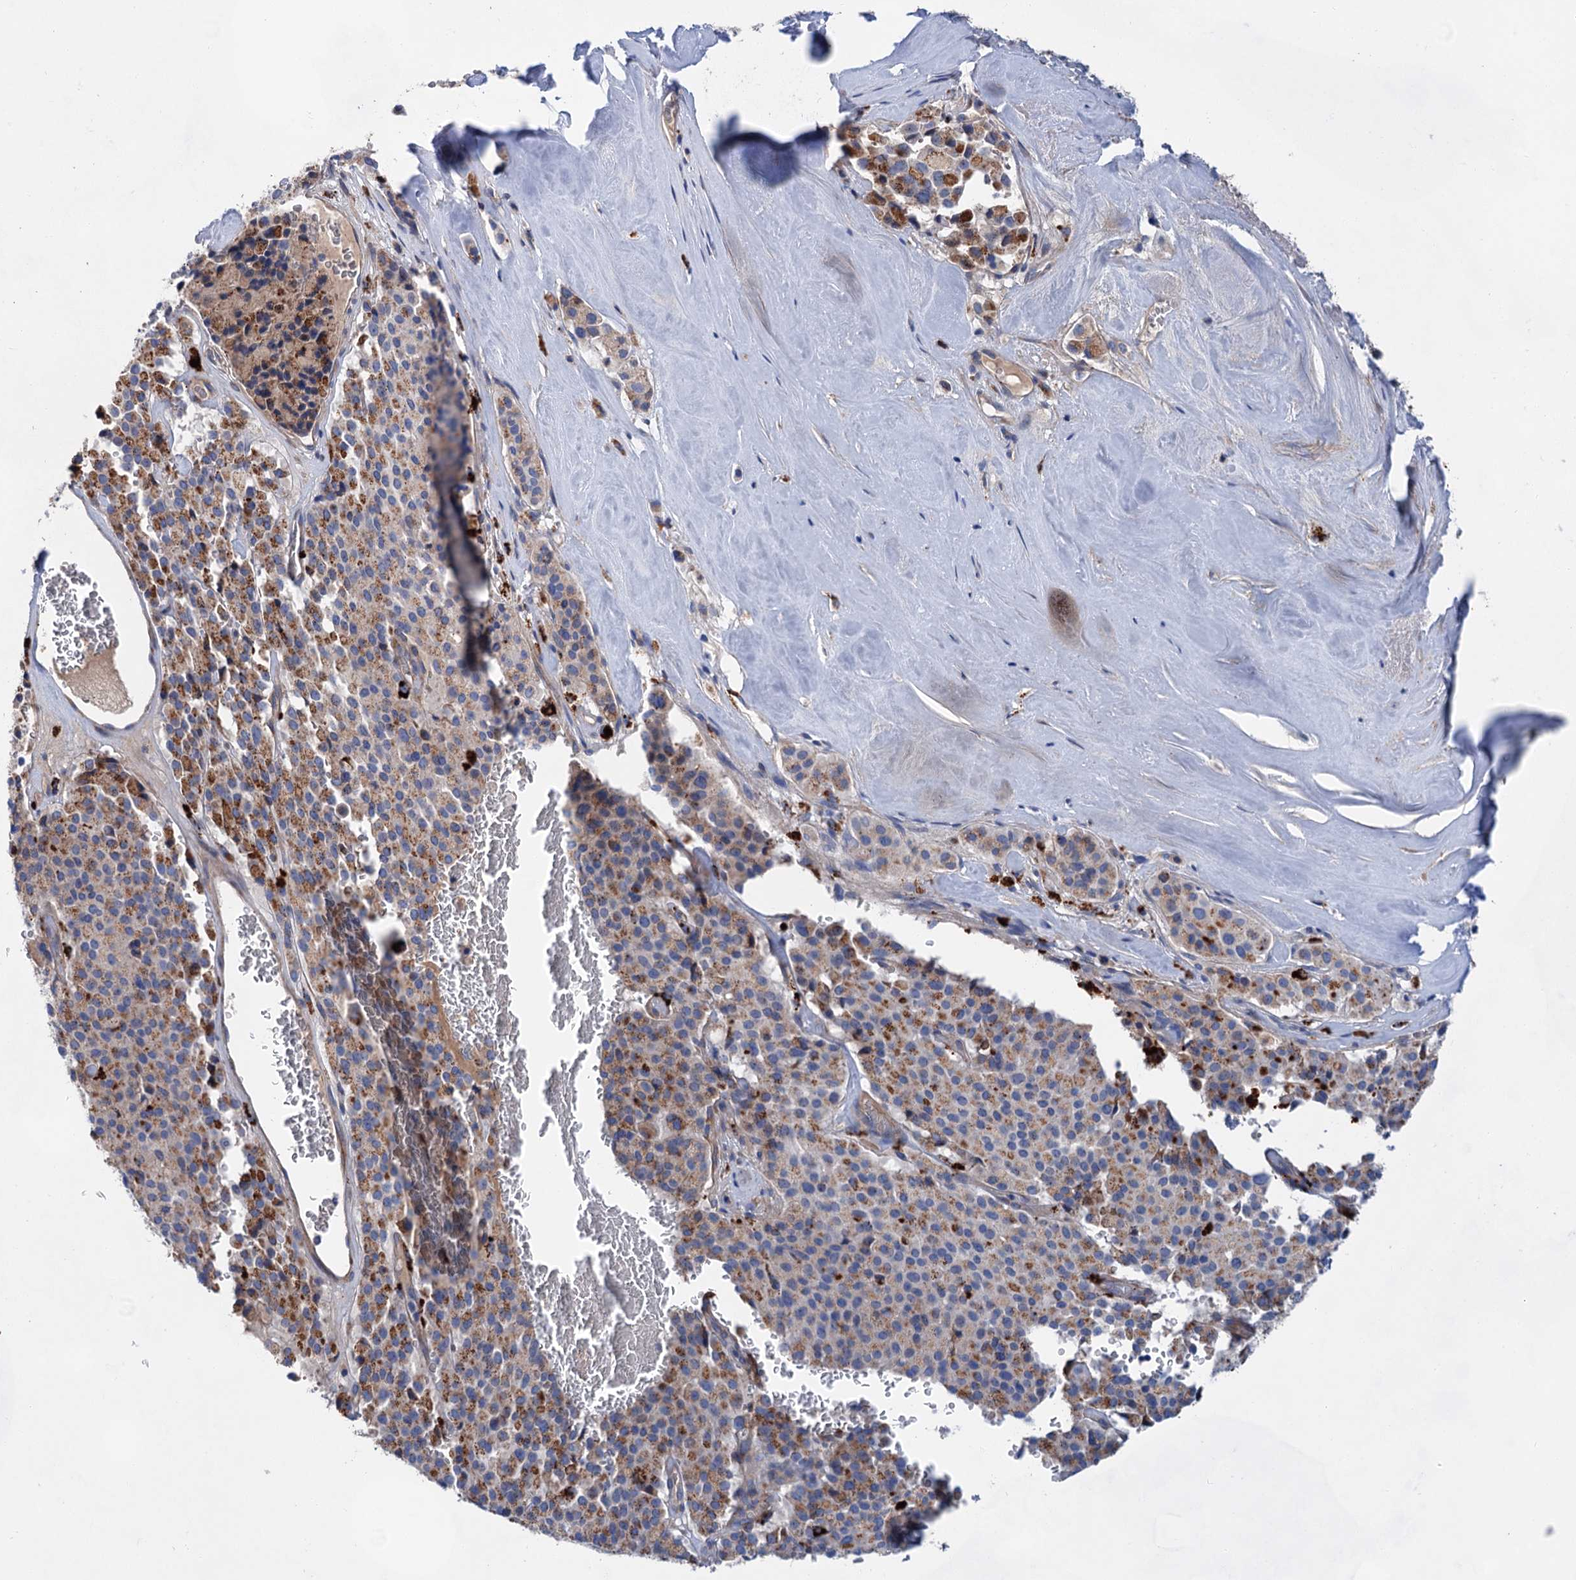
{"staining": {"intensity": "moderate", "quantity": "25%-75%", "location": "cytoplasmic/membranous"}, "tissue": "pancreatic cancer", "cell_type": "Tumor cells", "image_type": "cancer", "snomed": [{"axis": "morphology", "description": "Adenocarcinoma, NOS"}, {"axis": "topography", "description": "Pancreas"}], "caption": "This is a micrograph of immunohistochemistry (IHC) staining of adenocarcinoma (pancreatic), which shows moderate positivity in the cytoplasmic/membranous of tumor cells.", "gene": "GPR155", "patient": {"sex": "male", "age": 65}}